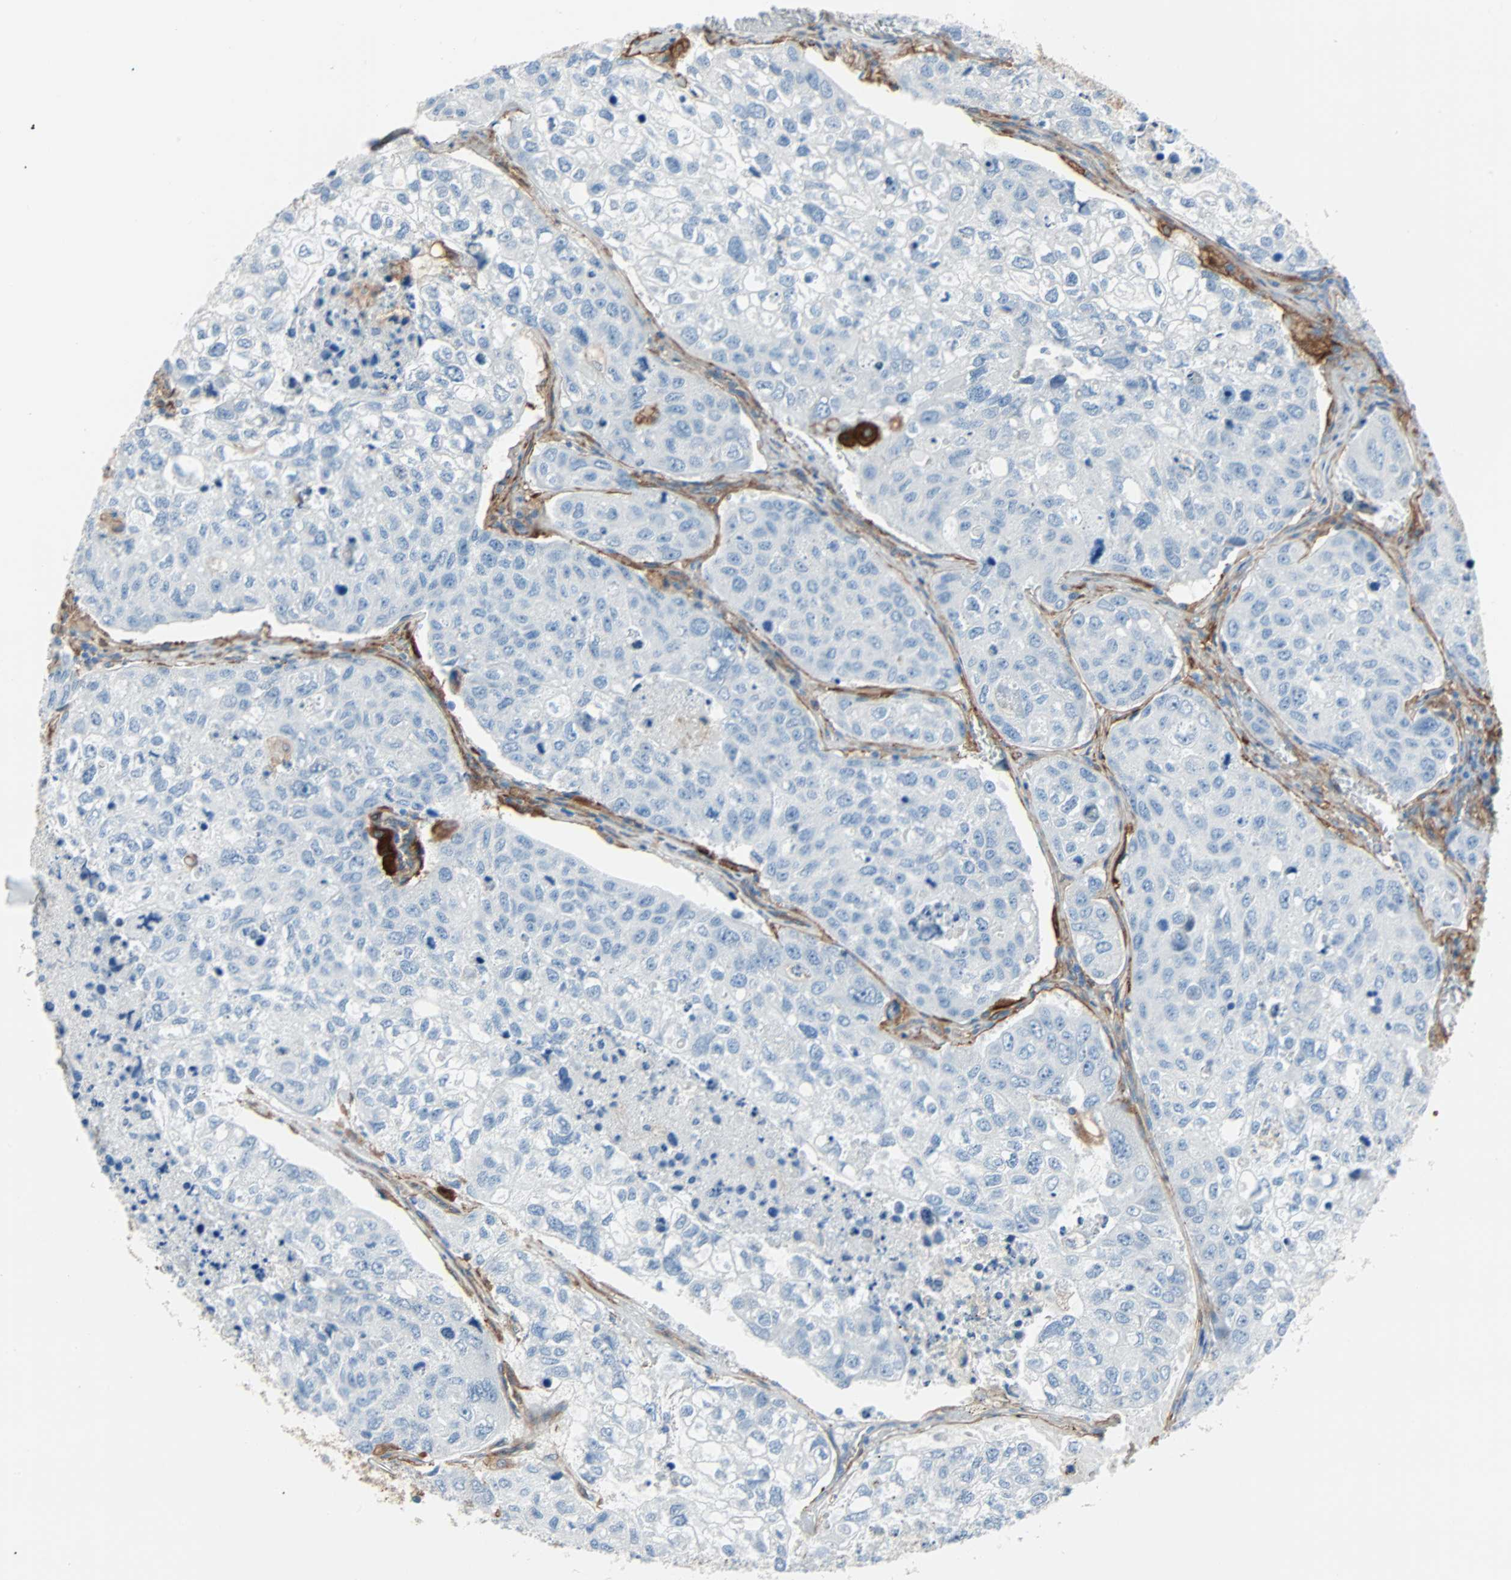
{"staining": {"intensity": "negative", "quantity": "none", "location": "none"}, "tissue": "urothelial cancer", "cell_type": "Tumor cells", "image_type": "cancer", "snomed": [{"axis": "morphology", "description": "Urothelial carcinoma, High grade"}, {"axis": "topography", "description": "Lymph node"}, {"axis": "topography", "description": "Urinary bladder"}], "caption": "Tumor cells show no significant protein expression in urothelial cancer.", "gene": "EPB41L2", "patient": {"sex": "male", "age": 51}}